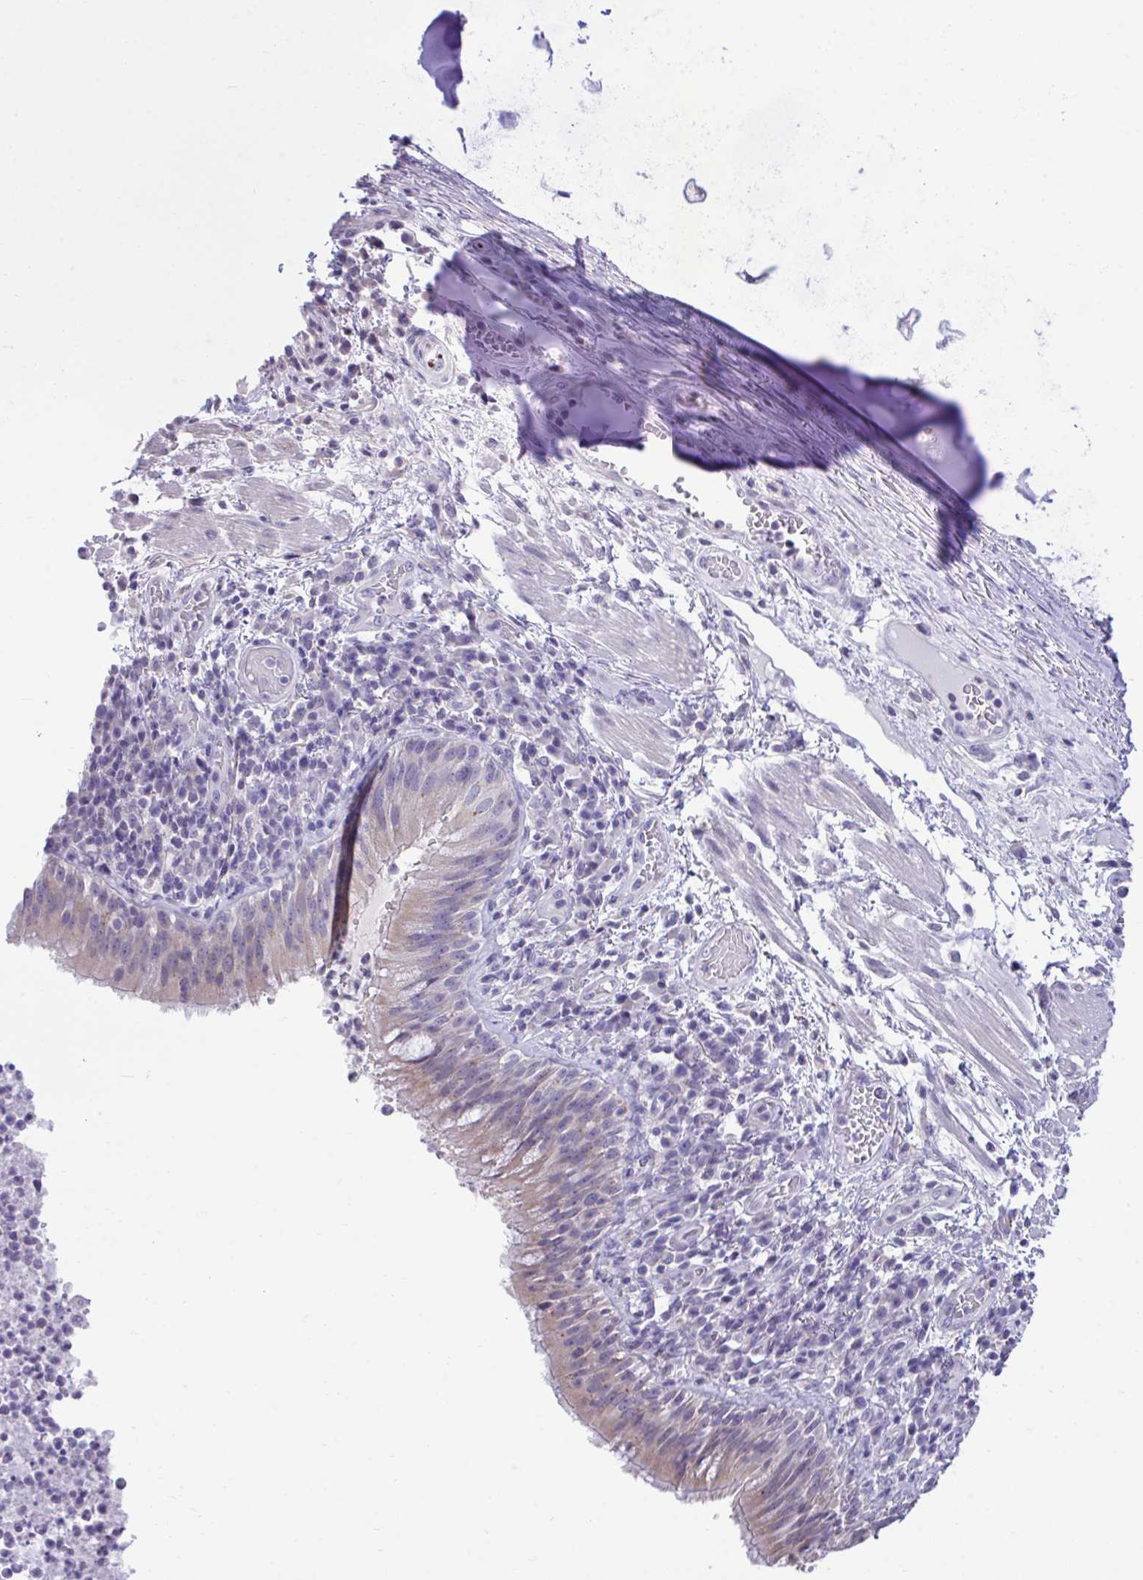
{"staining": {"intensity": "weak", "quantity": "25%-75%", "location": "cytoplasmic/membranous"}, "tissue": "bronchus", "cell_type": "Respiratory epithelial cells", "image_type": "normal", "snomed": [{"axis": "morphology", "description": "Normal tissue, NOS"}, {"axis": "topography", "description": "Cartilage tissue"}, {"axis": "topography", "description": "Bronchus"}], "caption": "A brown stain highlights weak cytoplasmic/membranous expression of a protein in respiratory epithelial cells of normal human bronchus.", "gene": "PIGK", "patient": {"sex": "male", "age": 56}}